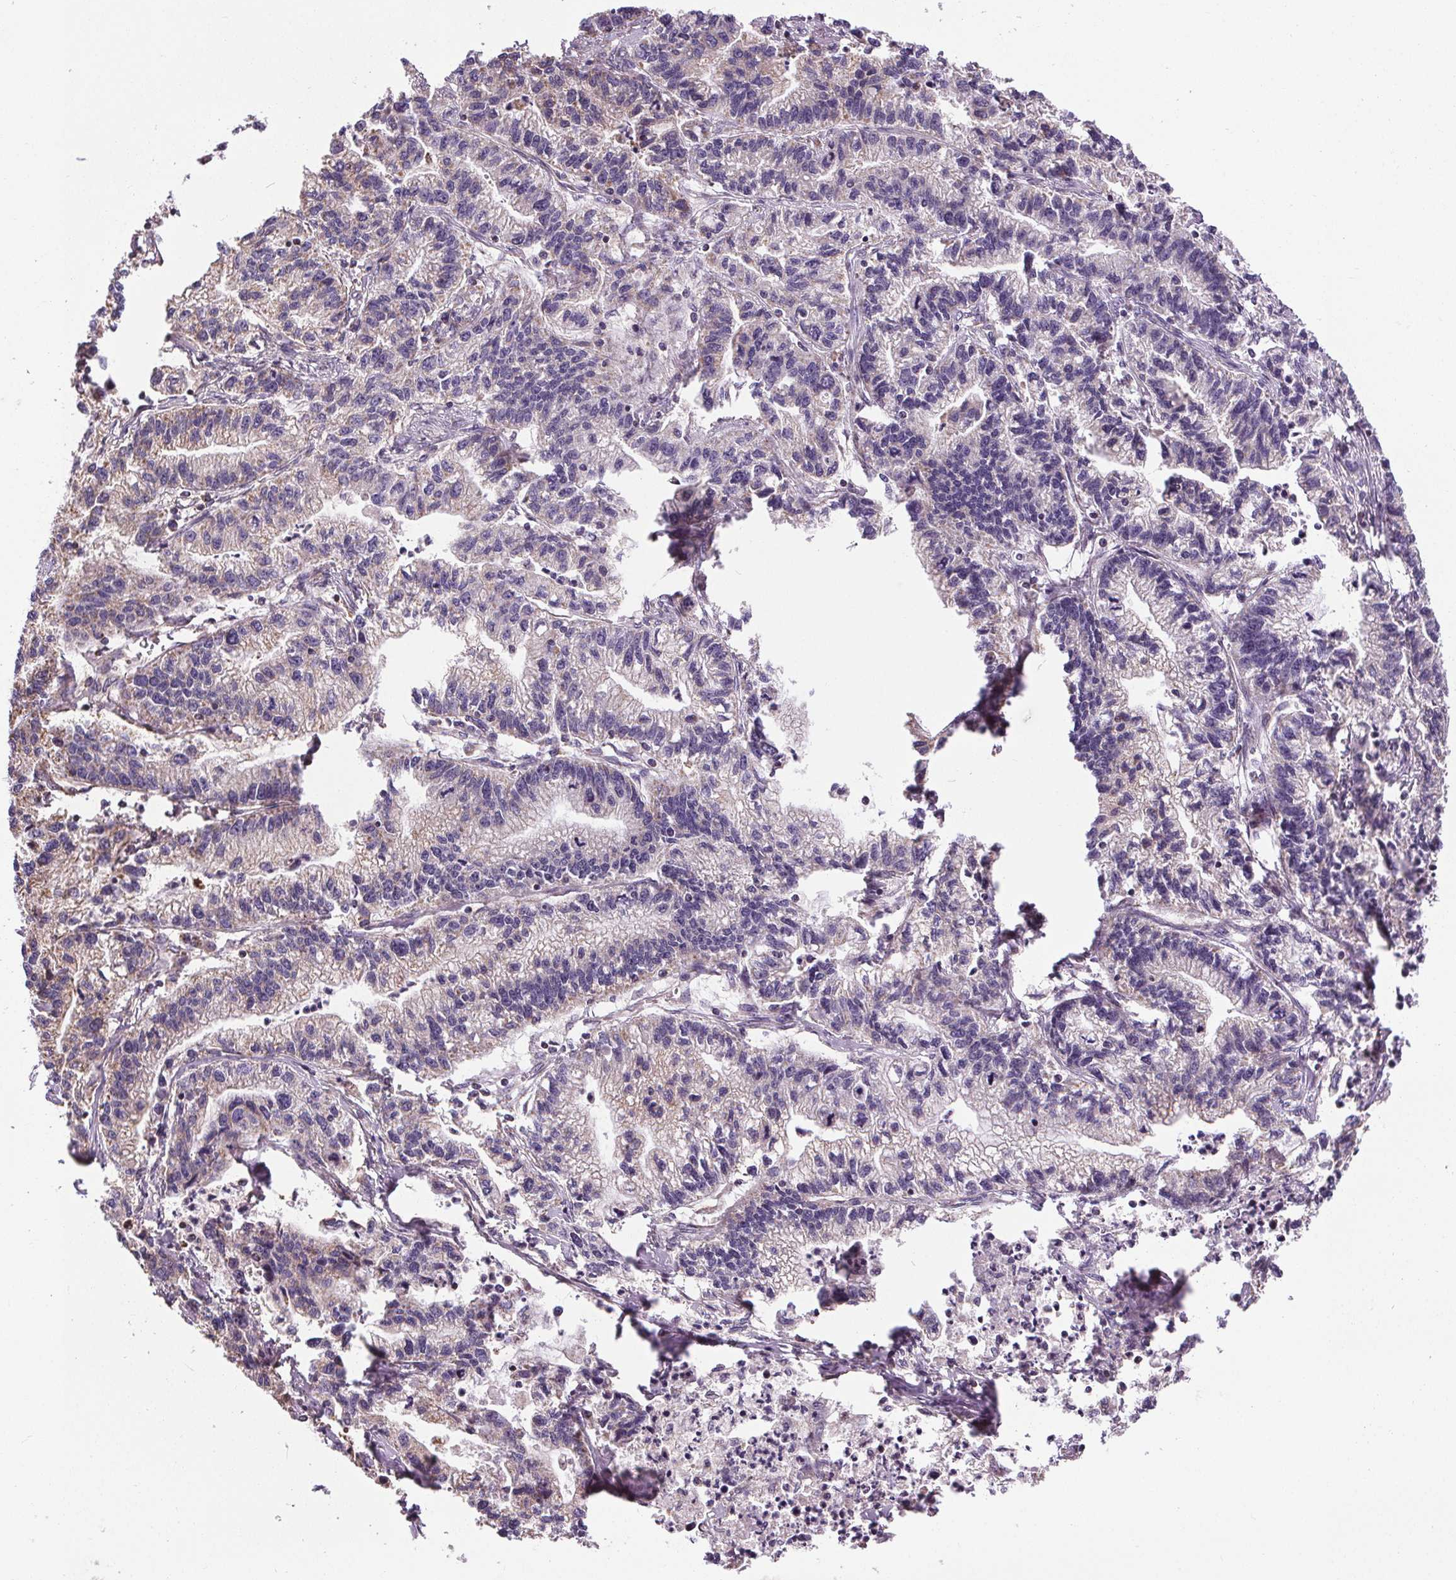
{"staining": {"intensity": "negative", "quantity": "none", "location": "none"}, "tissue": "stomach cancer", "cell_type": "Tumor cells", "image_type": "cancer", "snomed": [{"axis": "morphology", "description": "Adenocarcinoma, NOS"}, {"axis": "topography", "description": "Stomach"}], "caption": "Immunohistochemistry micrograph of neoplastic tissue: human adenocarcinoma (stomach) stained with DAB exhibits no significant protein positivity in tumor cells. The staining was performed using DAB to visualize the protein expression in brown, while the nuclei were stained in blue with hematoxylin (Magnification: 20x).", "gene": "ZNF548", "patient": {"sex": "male", "age": 83}}